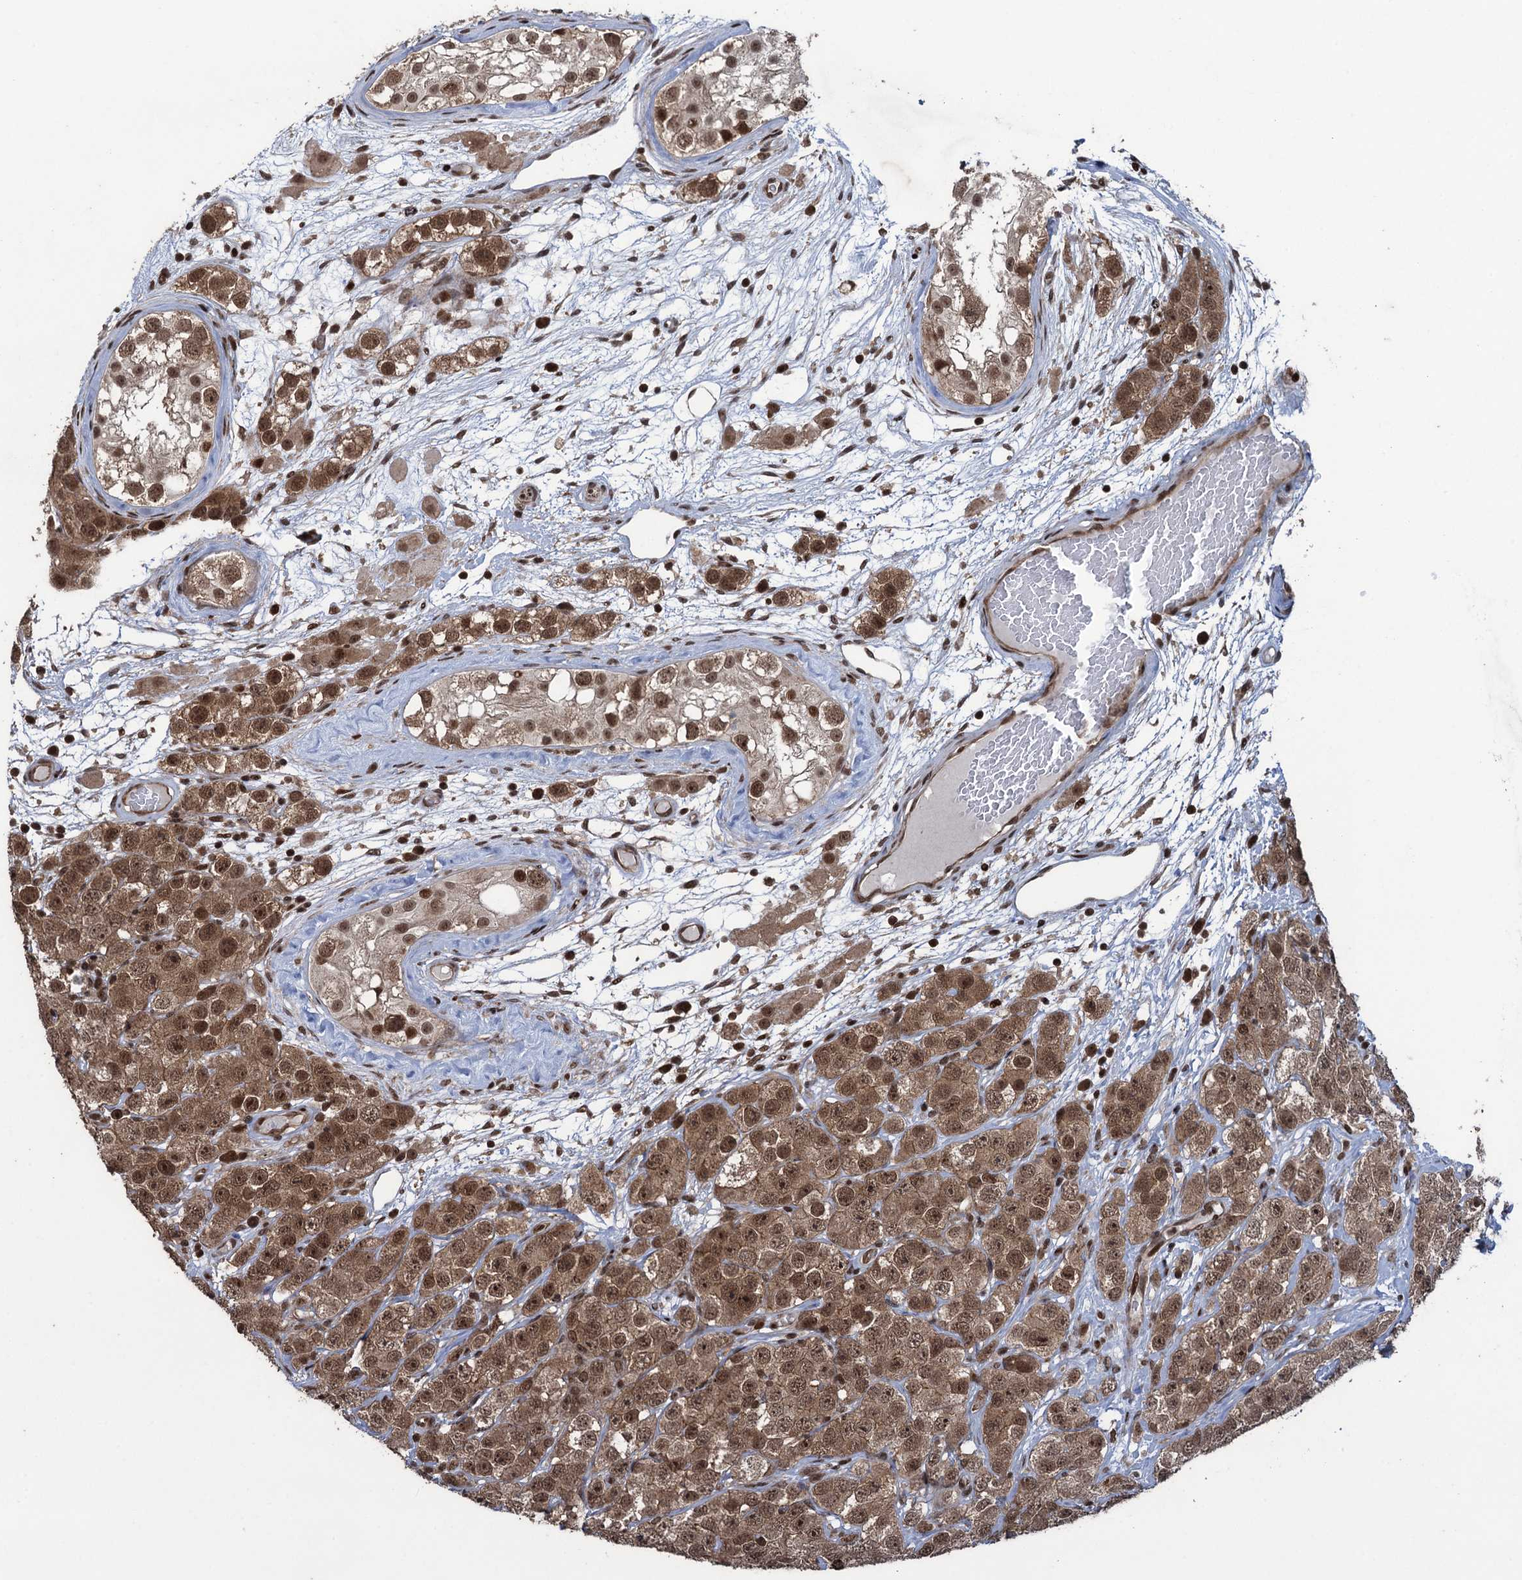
{"staining": {"intensity": "moderate", "quantity": ">75%", "location": "cytoplasmic/membranous,nuclear"}, "tissue": "testis cancer", "cell_type": "Tumor cells", "image_type": "cancer", "snomed": [{"axis": "morphology", "description": "Seminoma, NOS"}, {"axis": "topography", "description": "Testis"}], "caption": "Tumor cells reveal moderate cytoplasmic/membranous and nuclear staining in about >75% of cells in testis cancer (seminoma). (Stains: DAB in brown, nuclei in blue, Microscopy: brightfield microscopy at high magnification).", "gene": "ZNF169", "patient": {"sex": "male", "age": 28}}